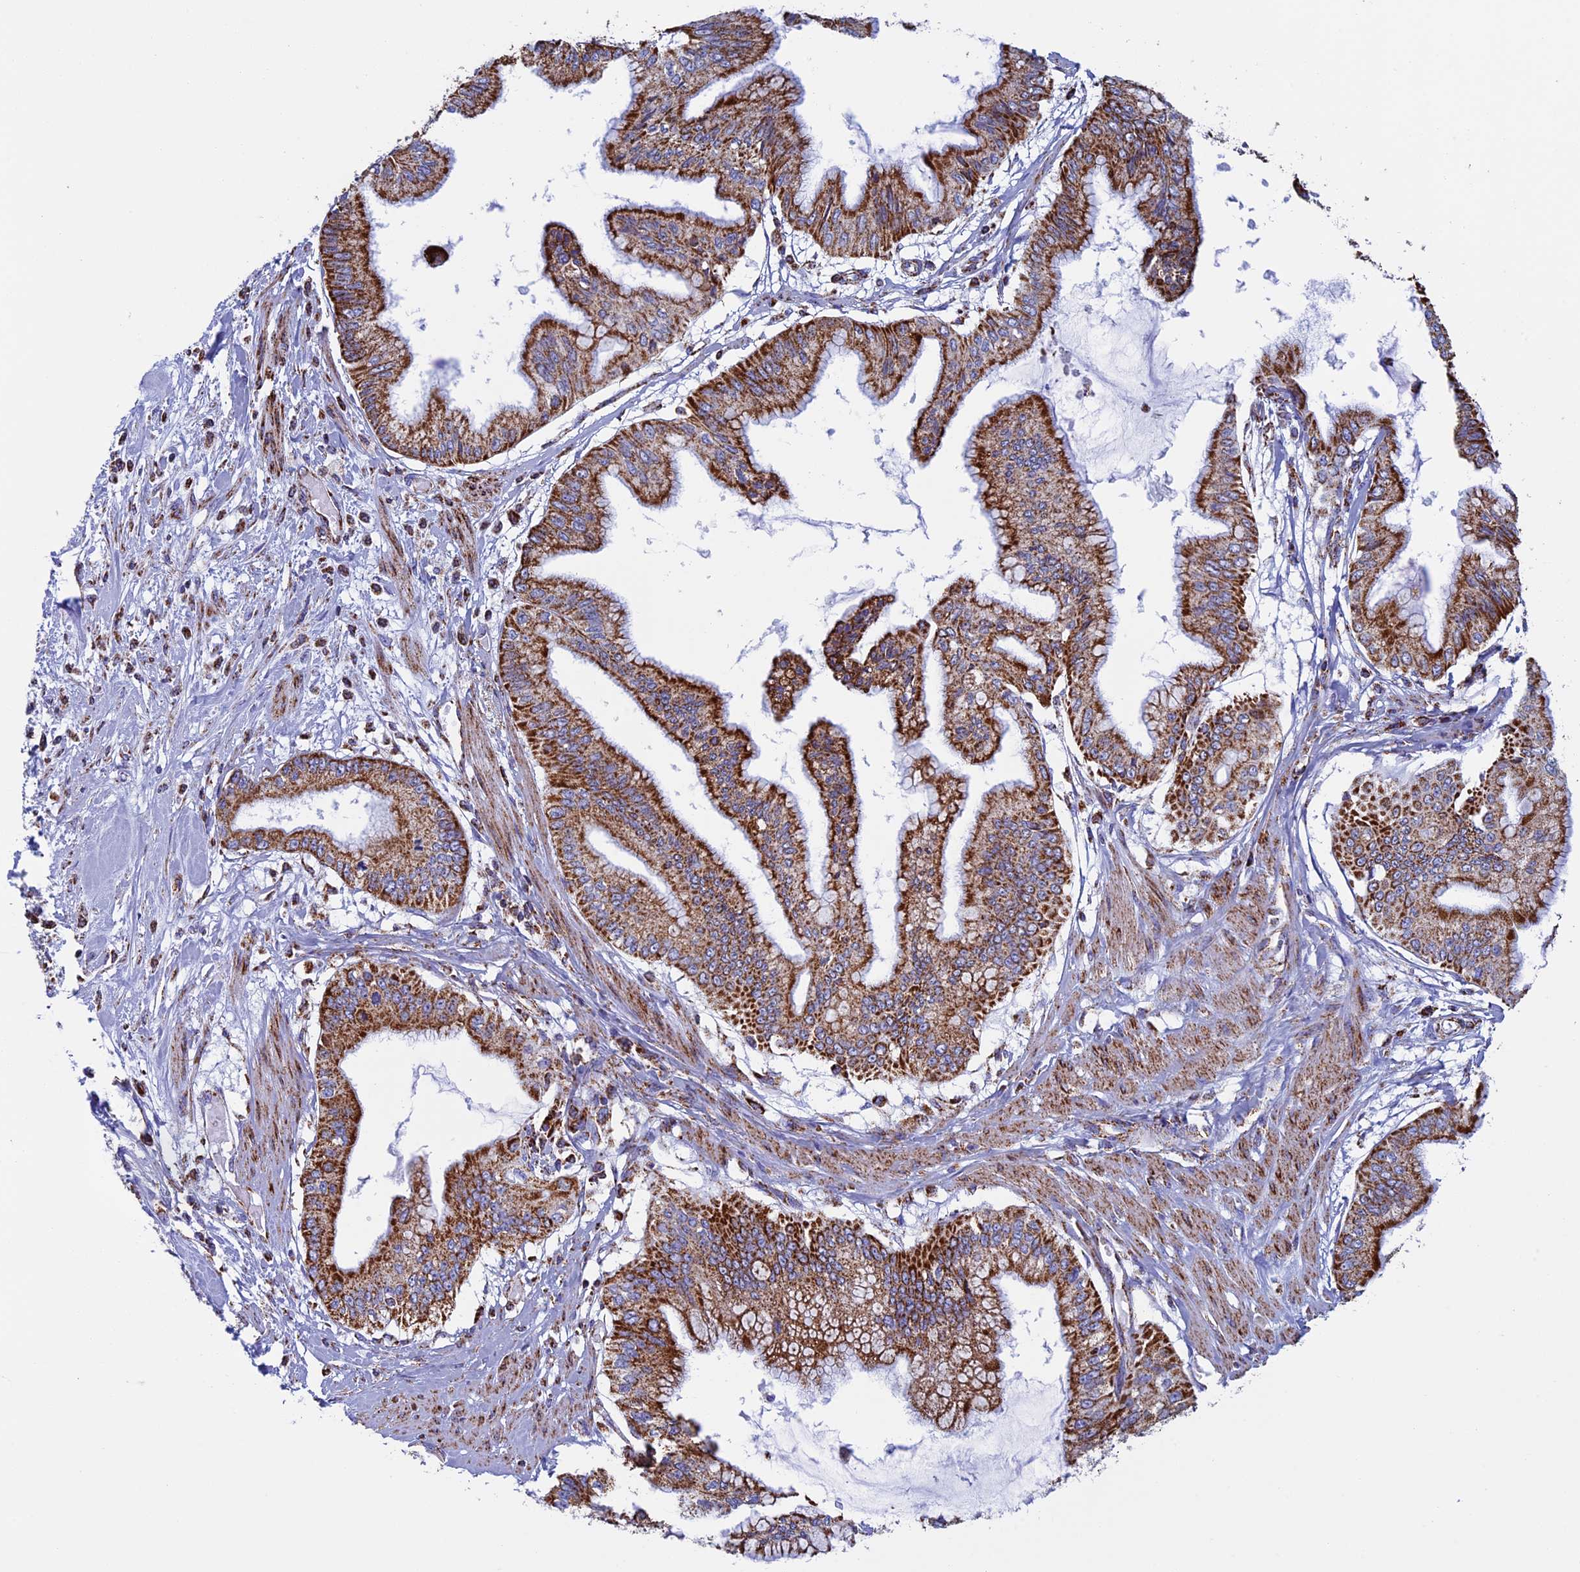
{"staining": {"intensity": "strong", "quantity": ">75%", "location": "cytoplasmic/membranous"}, "tissue": "pancreatic cancer", "cell_type": "Tumor cells", "image_type": "cancer", "snomed": [{"axis": "morphology", "description": "Adenocarcinoma, NOS"}, {"axis": "topography", "description": "Pancreas"}], "caption": "The immunohistochemical stain labels strong cytoplasmic/membranous expression in tumor cells of pancreatic adenocarcinoma tissue.", "gene": "UQCRFS1", "patient": {"sex": "male", "age": 46}}